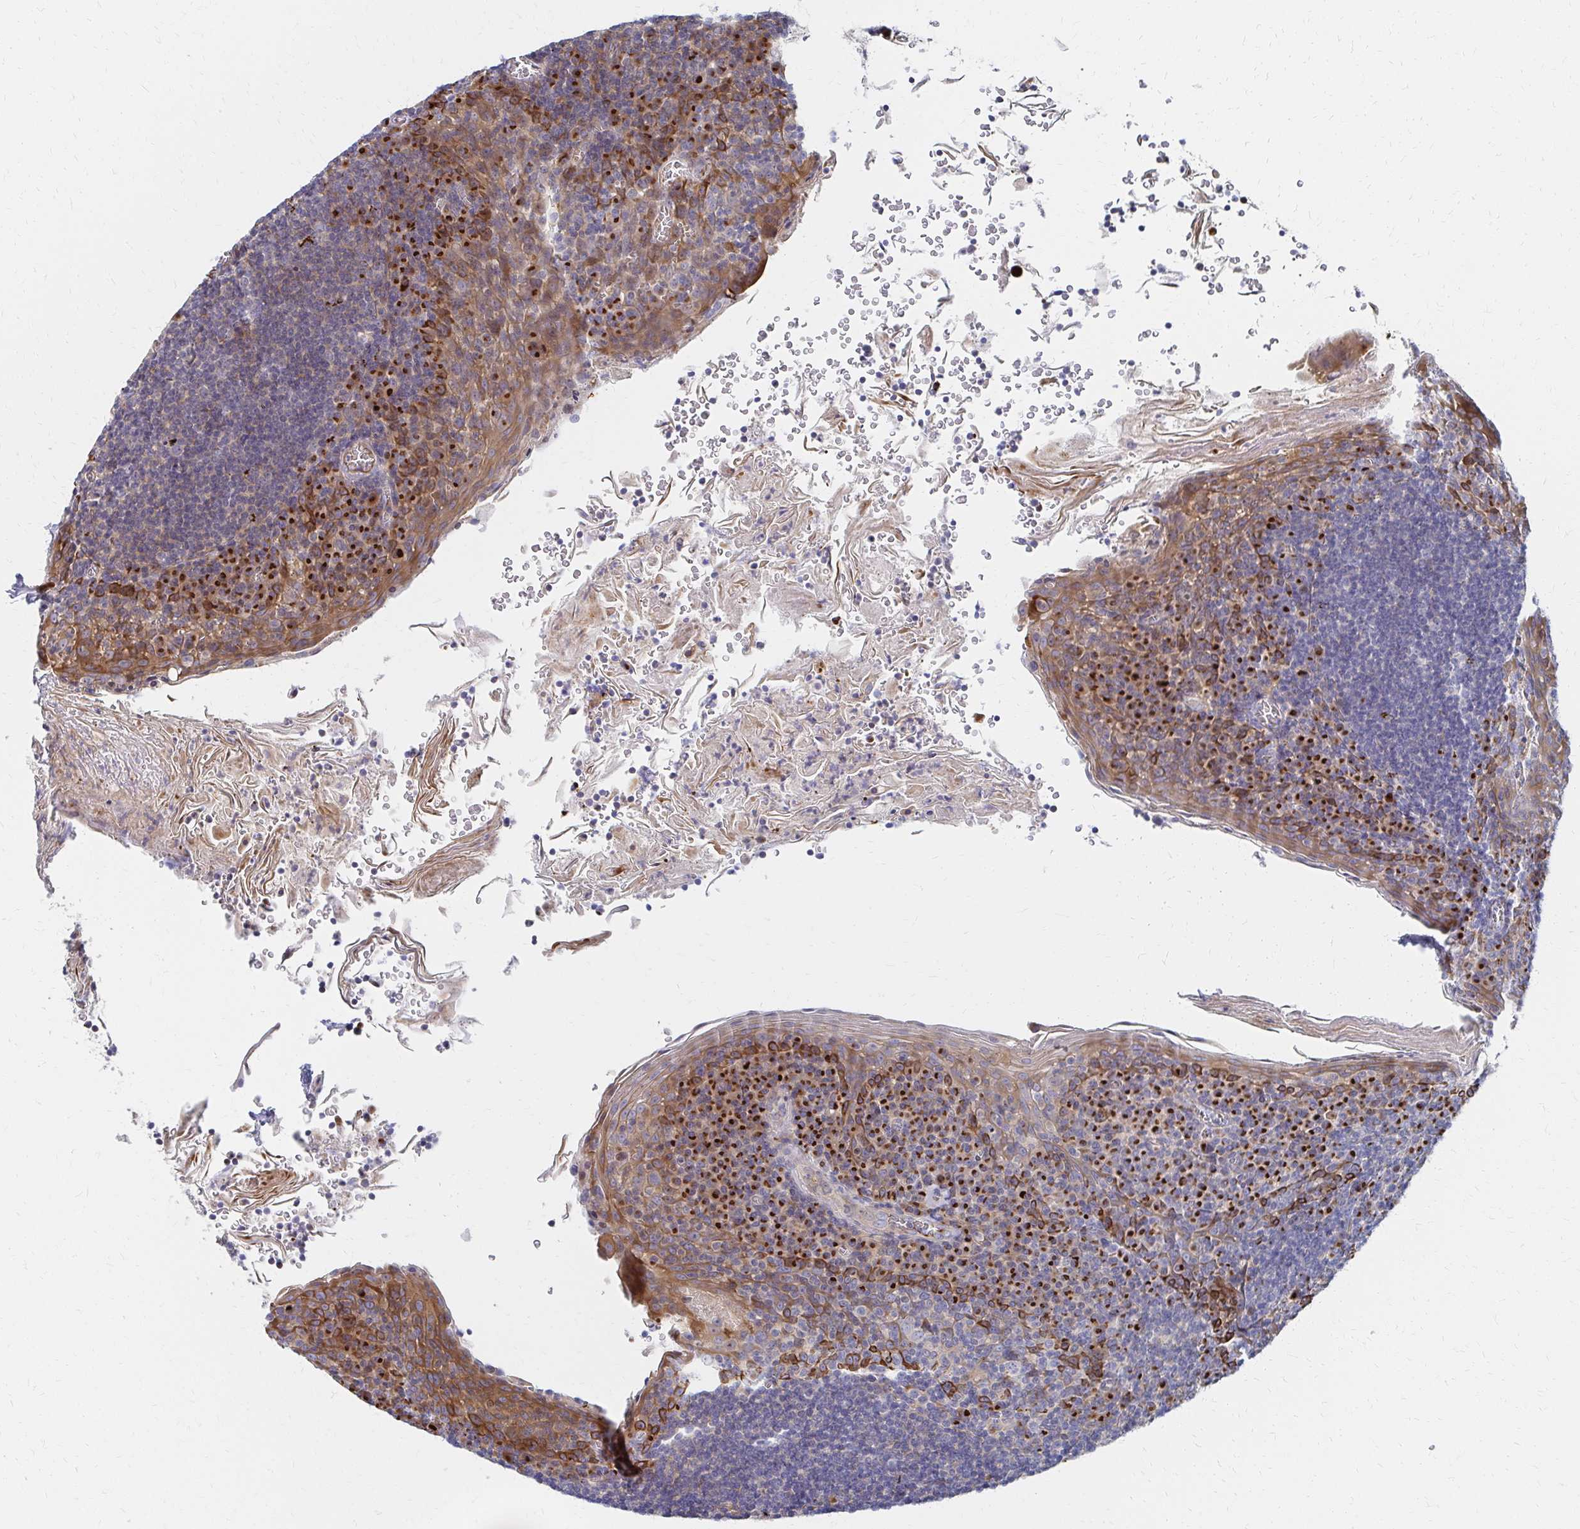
{"staining": {"intensity": "strong", "quantity": "<25%", "location": "cytoplasmic/membranous"}, "tissue": "tonsil", "cell_type": "Germinal center cells", "image_type": "normal", "snomed": [{"axis": "morphology", "description": "Normal tissue, NOS"}, {"axis": "topography", "description": "Tonsil"}], "caption": "A brown stain highlights strong cytoplasmic/membranous staining of a protein in germinal center cells of normal tonsil. Immunohistochemistry (ihc) stains the protein of interest in brown and the nuclei are stained blue.", "gene": "MAN1A1", "patient": {"sex": "male", "age": 27}}